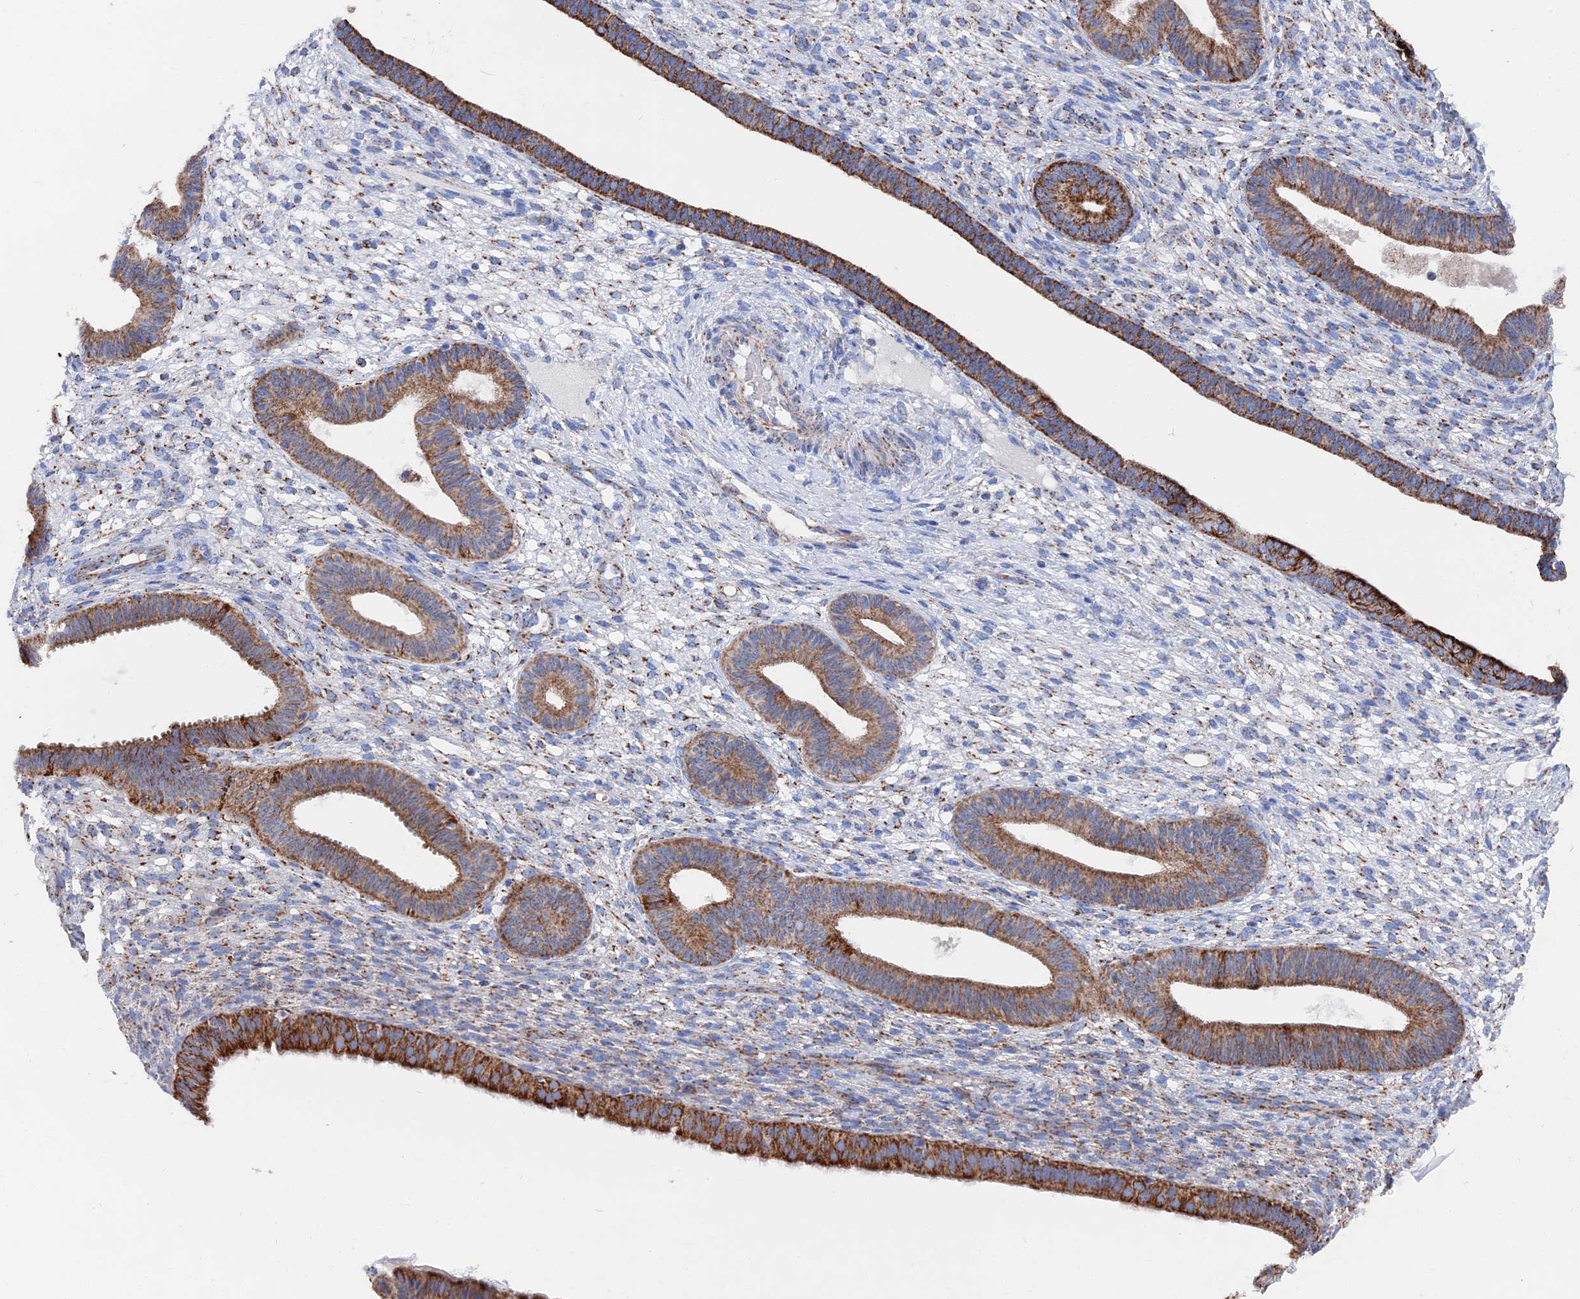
{"staining": {"intensity": "moderate", "quantity": "25%-75%", "location": "cytoplasmic/membranous"}, "tissue": "endometrium", "cell_type": "Cells in endometrial stroma", "image_type": "normal", "snomed": [{"axis": "morphology", "description": "Normal tissue, NOS"}, {"axis": "topography", "description": "Endometrium"}], "caption": "Cells in endometrial stroma exhibit medium levels of moderate cytoplasmic/membranous expression in approximately 25%-75% of cells in normal human endometrium.", "gene": "IFT80", "patient": {"sex": "female", "age": 61}}